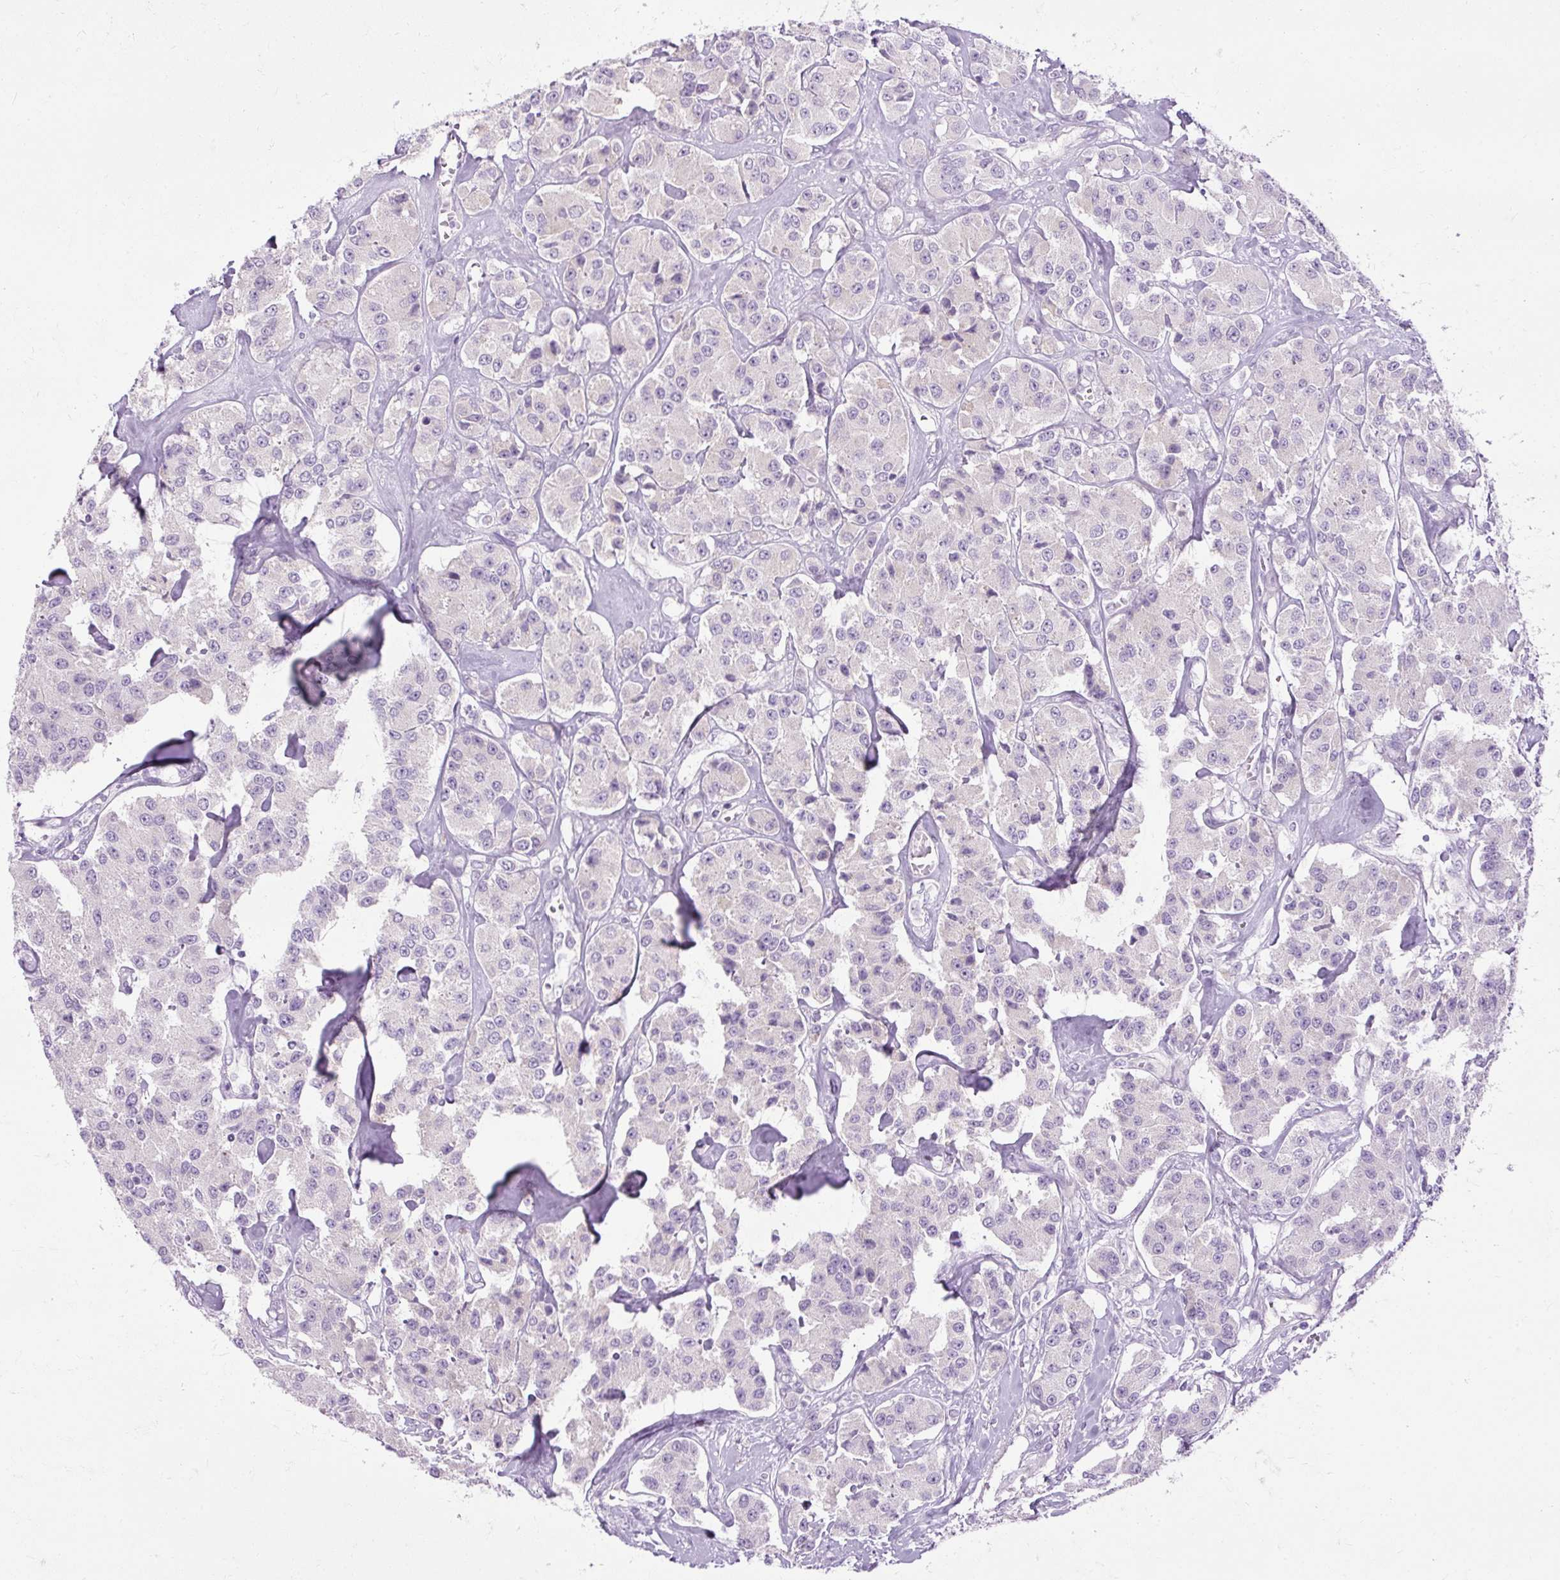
{"staining": {"intensity": "negative", "quantity": "none", "location": "none"}, "tissue": "carcinoid", "cell_type": "Tumor cells", "image_type": "cancer", "snomed": [{"axis": "morphology", "description": "Carcinoid, malignant, NOS"}, {"axis": "topography", "description": "Pancreas"}], "caption": "Micrograph shows no significant protein expression in tumor cells of carcinoid. The staining is performed using DAB brown chromogen with nuclei counter-stained in using hematoxylin.", "gene": "ARRDC2", "patient": {"sex": "male", "age": 41}}